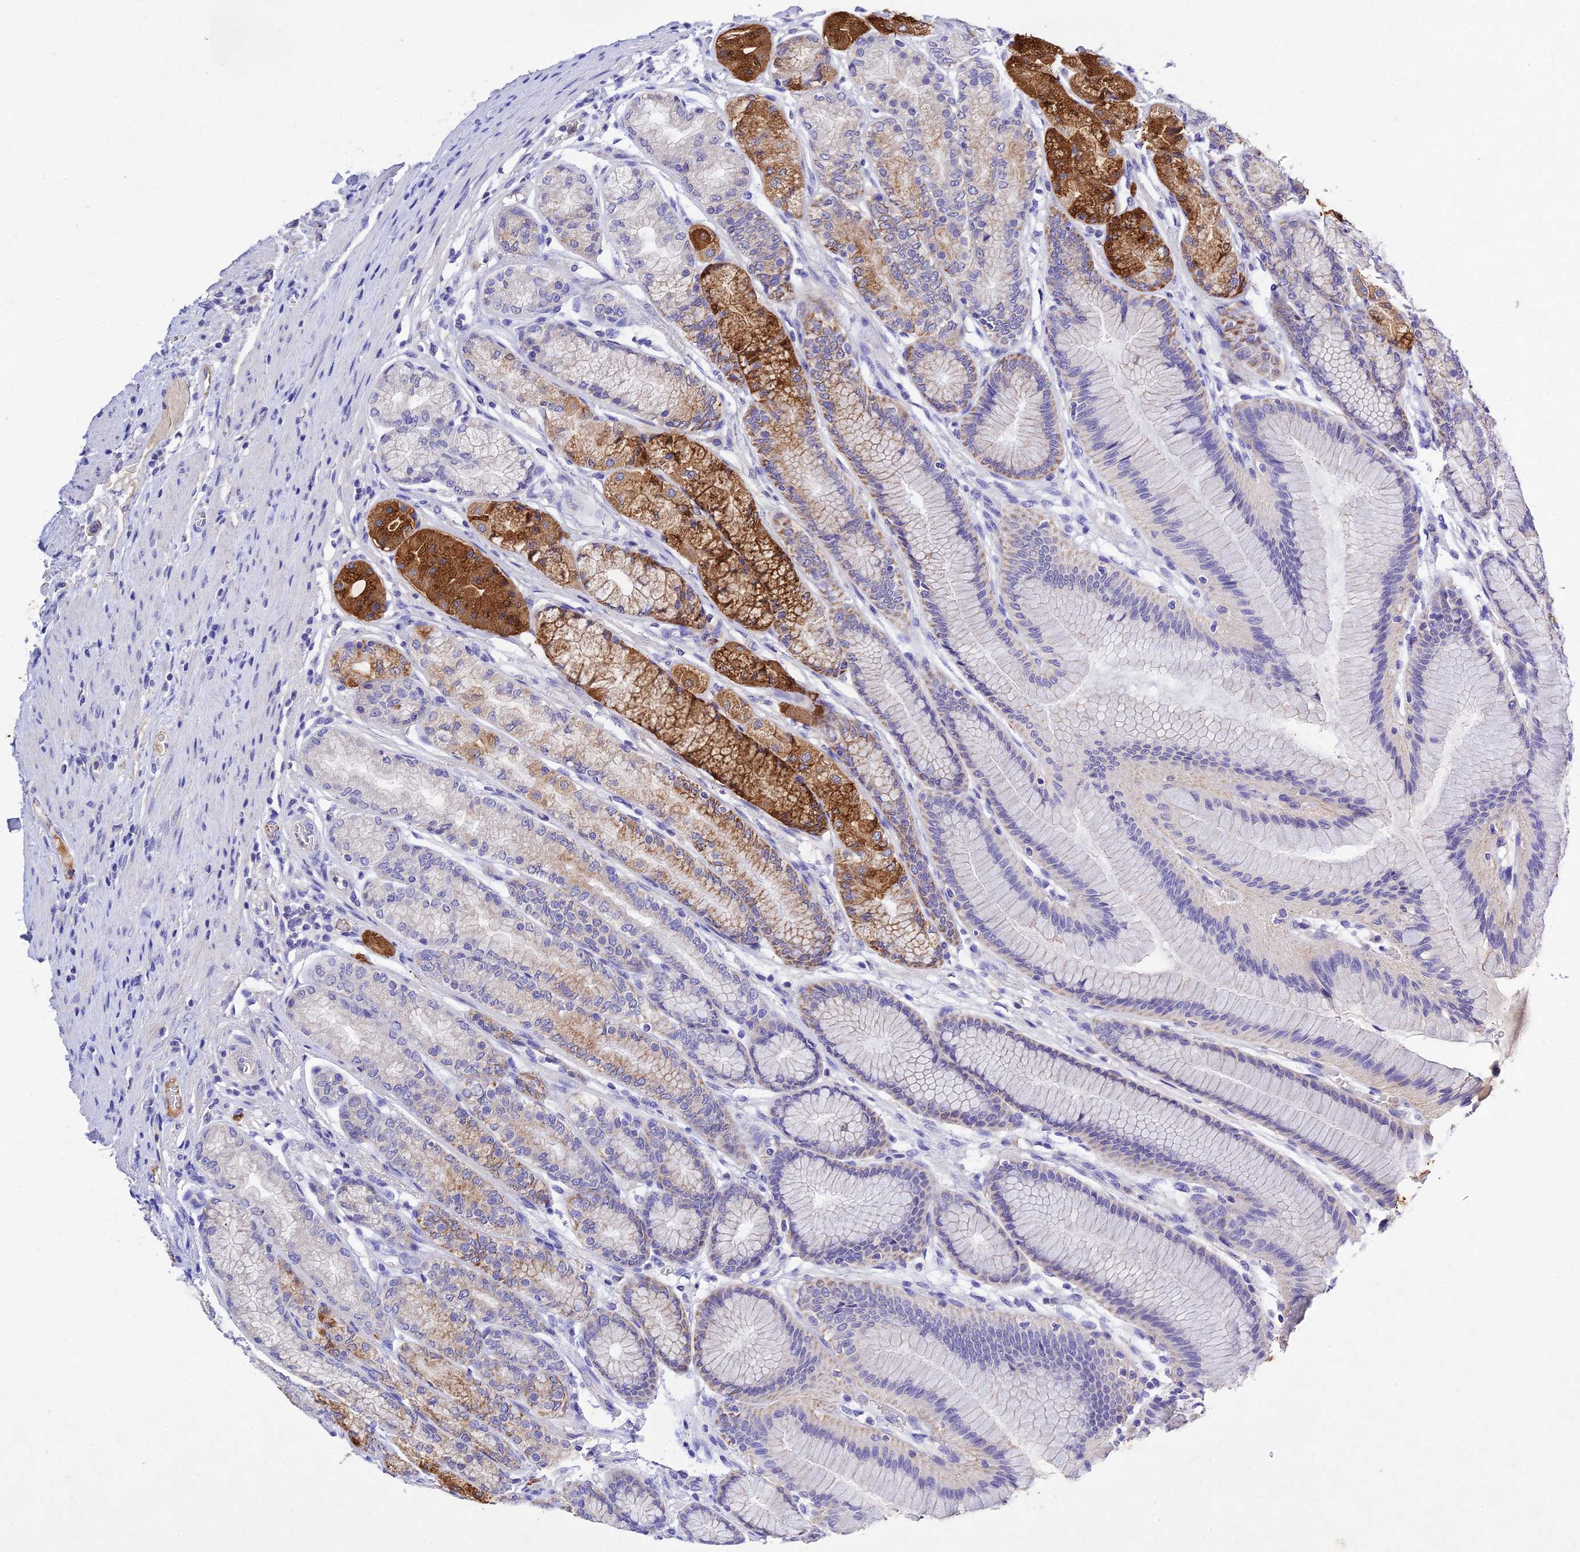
{"staining": {"intensity": "strong", "quantity": "25%-75%", "location": "cytoplasmic/membranous"}, "tissue": "stomach", "cell_type": "Glandular cells", "image_type": "normal", "snomed": [{"axis": "morphology", "description": "Normal tissue, NOS"}, {"axis": "morphology", "description": "Adenocarcinoma, NOS"}, {"axis": "morphology", "description": "Adenocarcinoma, High grade"}, {"axis": "topography", "description": "Stomach, upper"}, {"axis": "topography", "description": "Stomach"}], "caption": "Strong cytoplasmic/membranous protein expression is appreciated in about 25%-75% of glandular cells in stomach. (brown staining indicates protein expression, while blue staining denotes nuclei).", "gene": "MS4A5", "patient": {"sex": "female", "age": 65}}